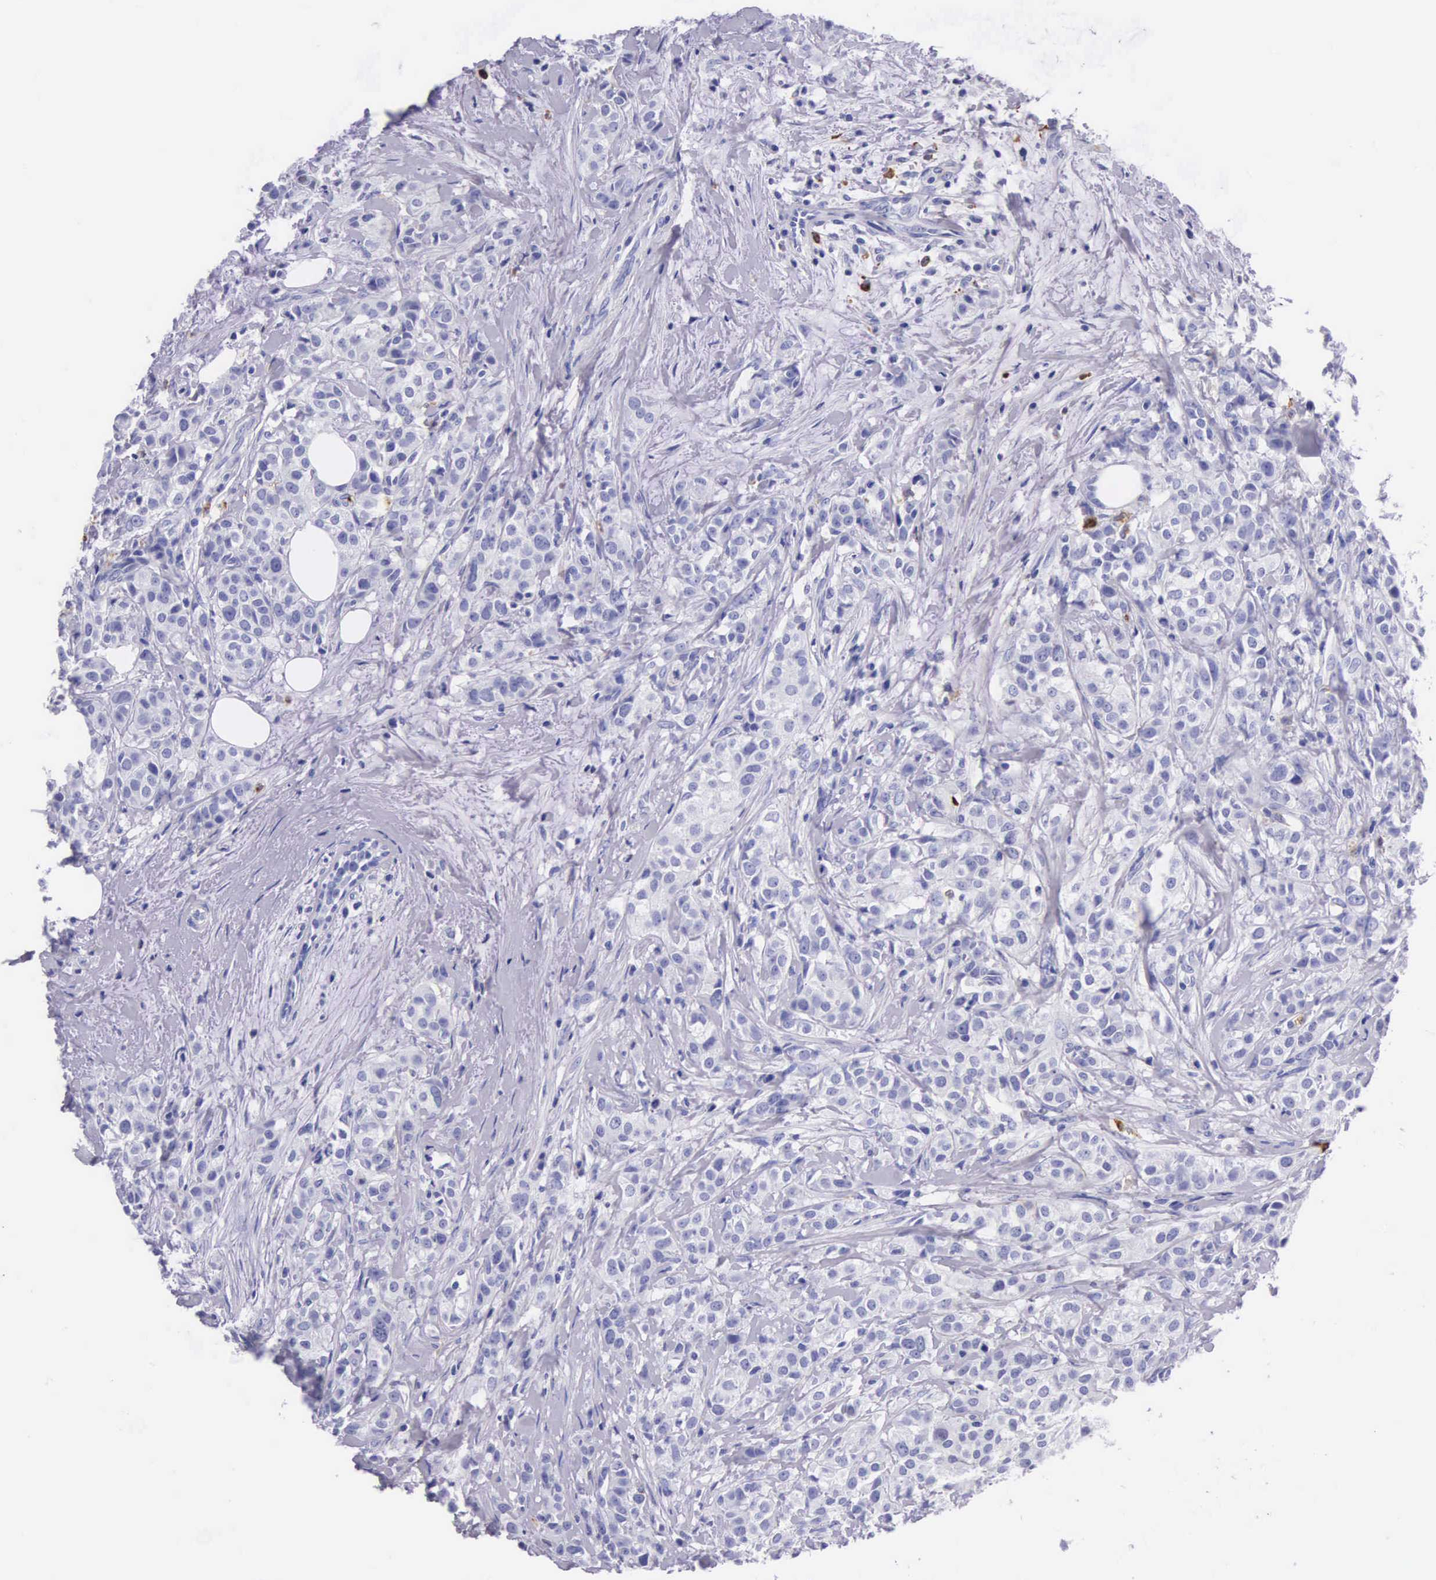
{"staining": {"intensity": "negative", "quantity": "none", "location": "none"}, "tissue": "breast cancer", "cell_type": "Tumor cells", "image_type": "cancer", "snomed": [{"axis": "morphology", "description": "Duct carcinoma"}, {"axis": "topography", "description": "Breast"}], "caption": "A micrograph of human breast cancer is negative for staining in tumor cells. (DAB immunohistochemistry (IHC) visualized using brightfield microscopy, high magnification).", "gene": "FCN1", "patient": {"sex": "female", "age": 55}}